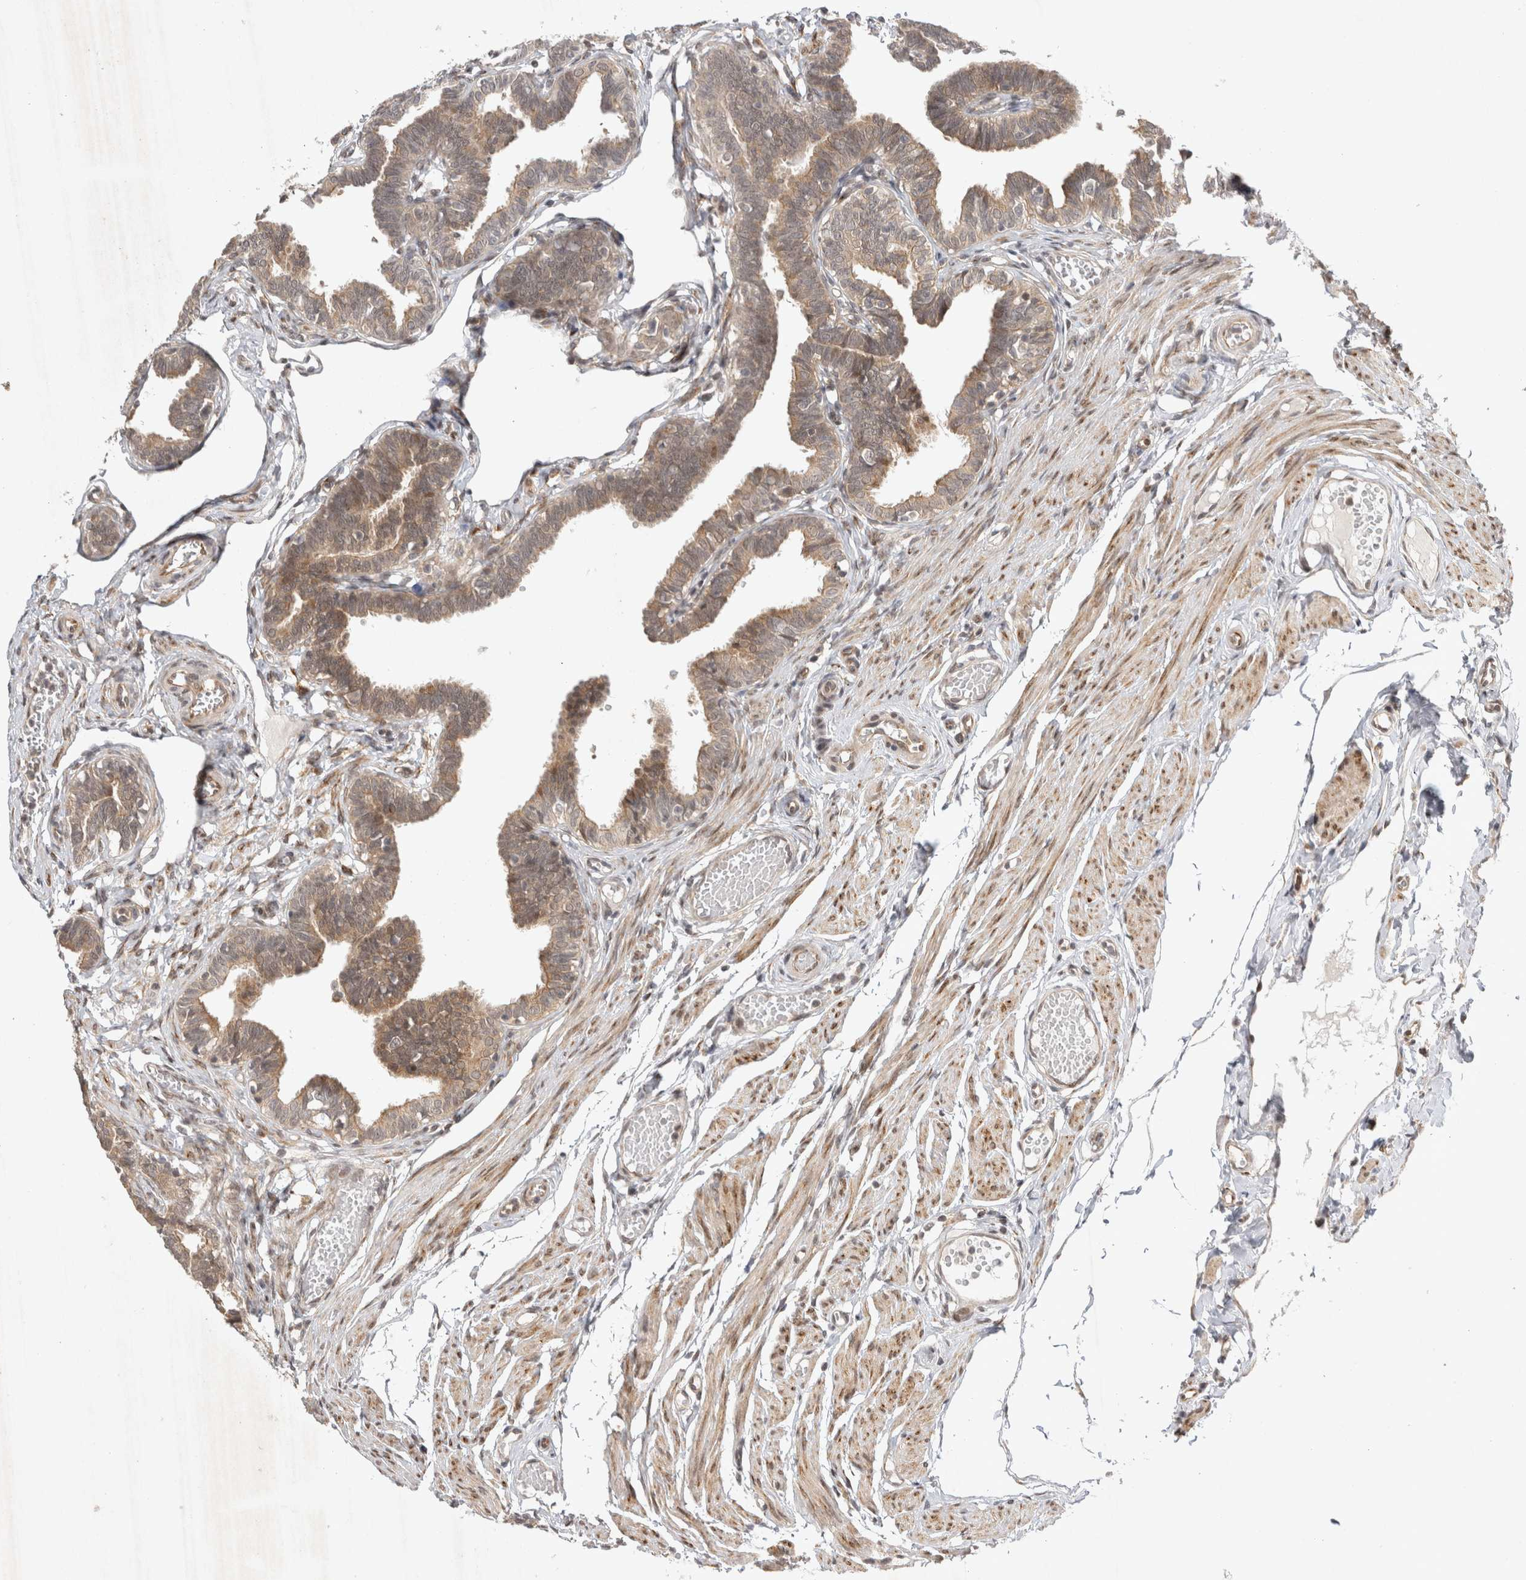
{"staining": {"intensity": "weak", "quantity": ">75%", "location": "cytoplasmic/membranous,nuclear"}, "tissue": "fallopian tube", "cell_type": "Glandular cells", "image_type": "normal", "snomed": [{"axis": "morphology", "description": "Normal tissue, NOS"}, {"axis": "topography", "description": "Fallopian tube"}, {"axis": "topography", "description": "Ovary"}], "caption": "Immunohistochemistry (IHC) (DAB) staining of unremarkable human fallopian tube exhibits weak cytoplasmic/membranous,nuclear protein staining in about >75% of glandular cells.", "gene": "ZNF318", "patient": {"sex": "female", "age": 23}}